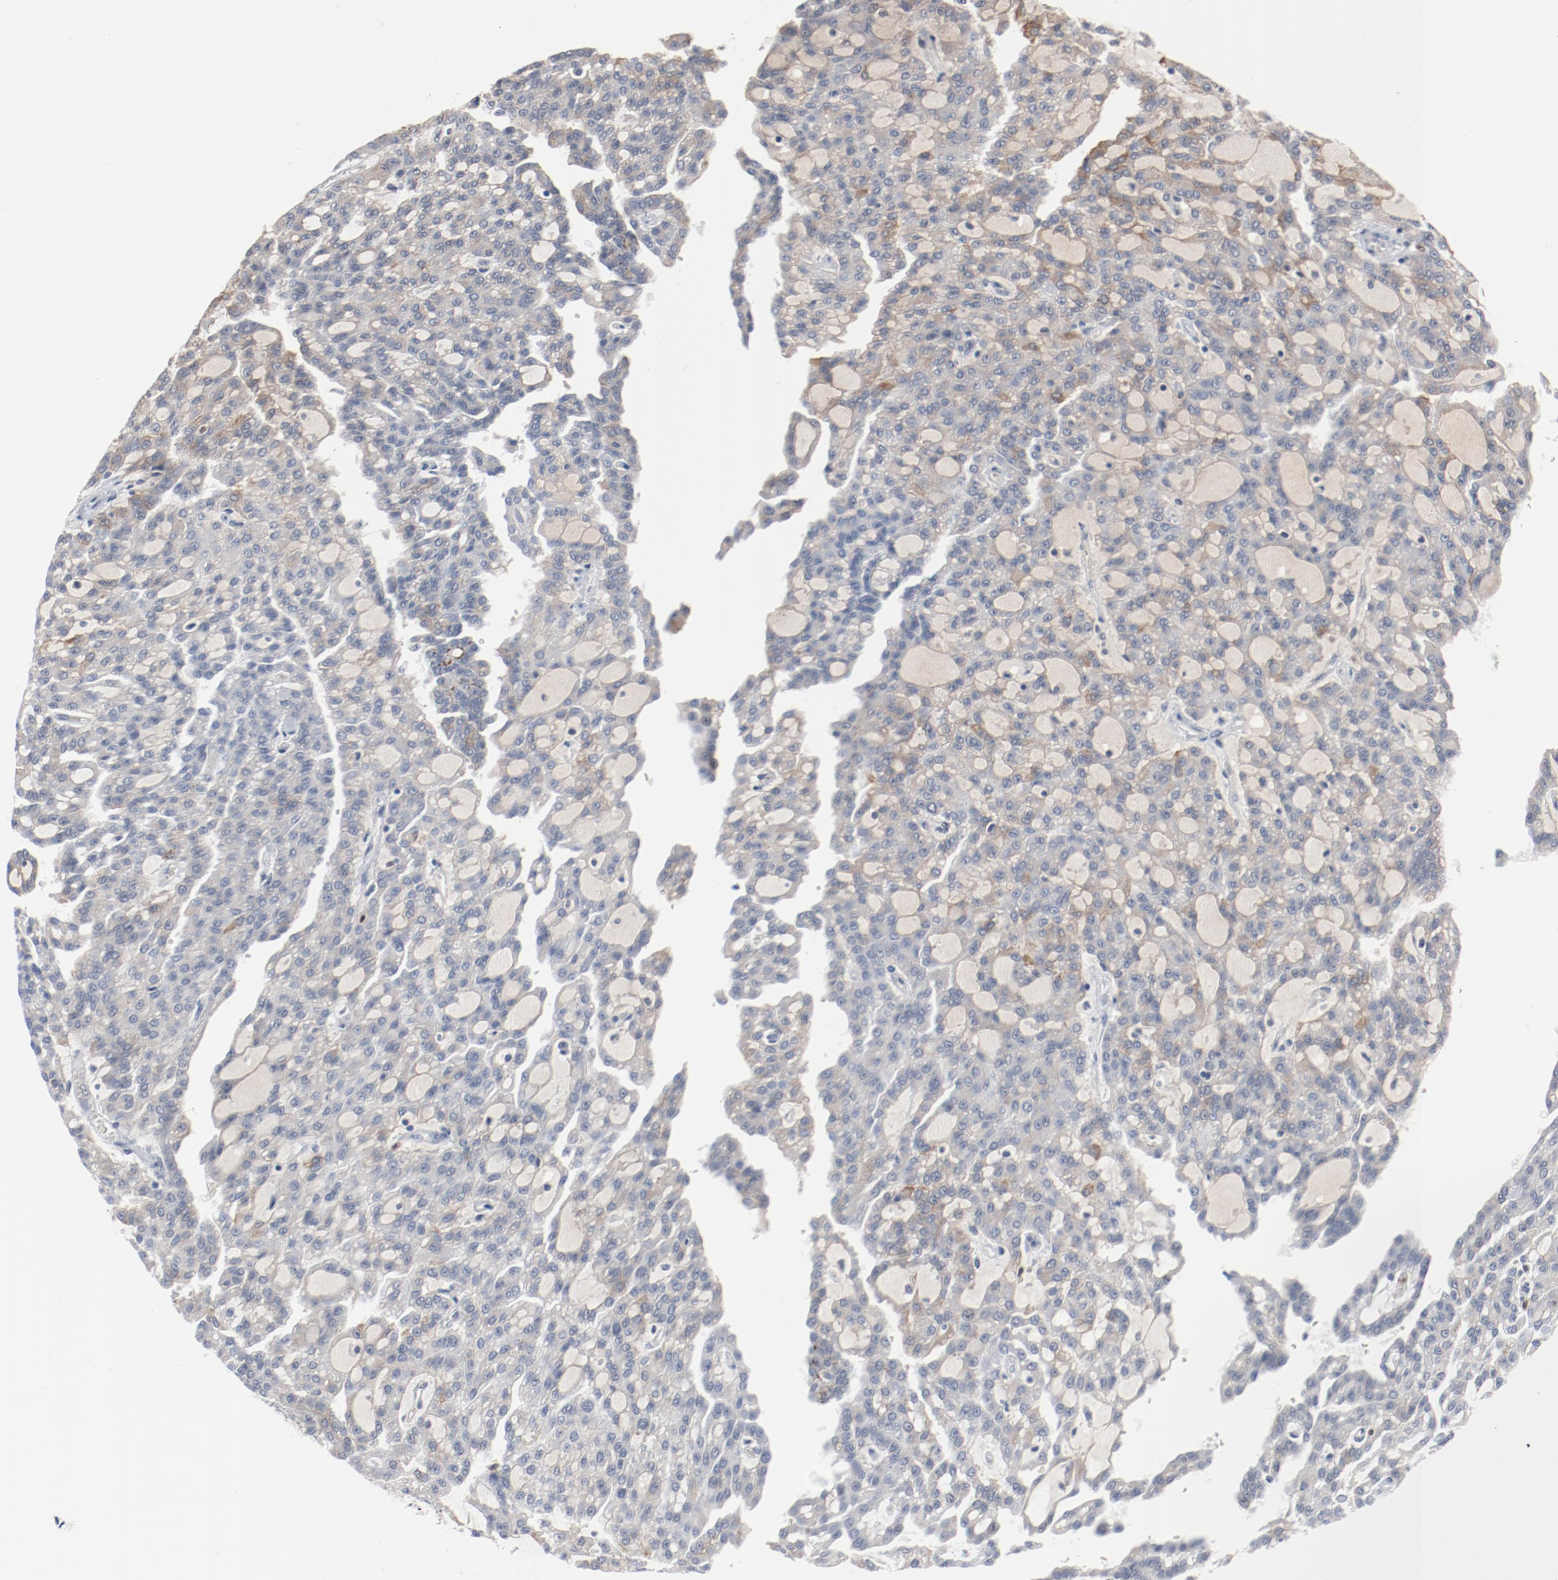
{"staining": {"intensity": "negative", "quantity": "none", "location": "none"}, "tissue": "renal cancer", "cell_type": "Tumor cells", "image_type": "cancer", "snomed": [{"axis": "morphology", "description": "Adenocarcinoma, NOS"}, {"axis": "topography", "description": "Kidney"}], "caption": "IHC photomicrograph of neoplastic tissue: human adenocarcinoma (renal) stained with DAB (3,3'-diaminobenzidine) exhibits no significant protein staining in tumor cells.", "gene": "FOXP1", "patient": {"sex": "male", "age": 63}}